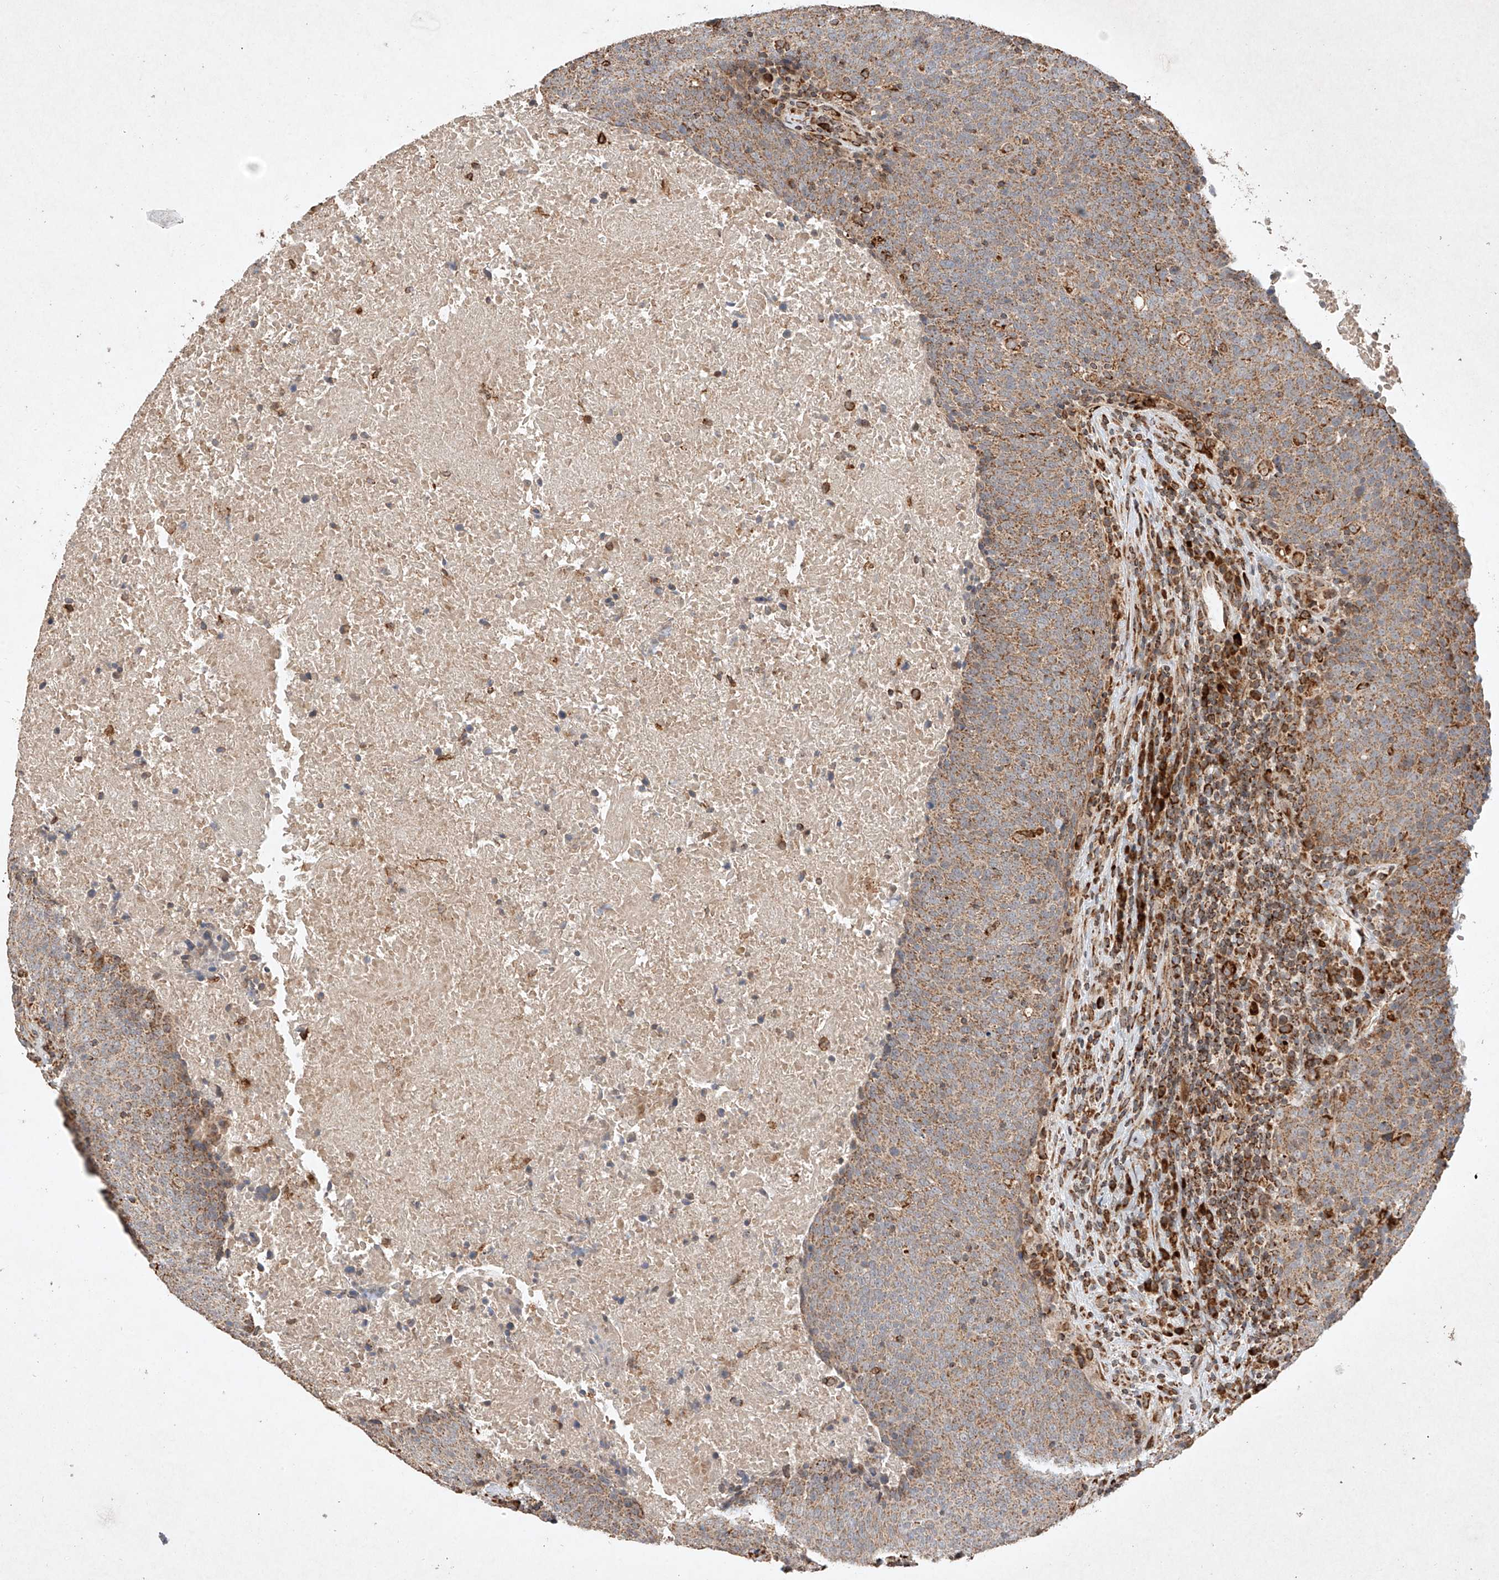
{"staining": {"intensity": "moderate", "quantity": ">75%", "location": "cytoplasmic/membranous"}, "tissue": "head and neck cancer", "cell_type": "Tumor cells", "image_type": "cancer", "snomed": [{"axis": "morphology", "description": "Squamous cell carcinoma, NOS"}, {"axis": "morphology", "description": "Squamous cell carcinoma, metastatic, NOS"}, {"axis": "topography", "description": "Lymph node"}, {"axis": "topography", "description": "Head-Neck"}], "caption": "Moderate cytoplasmic/membranous expression for a protein is seen in approximately >75% of tumor cells of head and neck squamous cell carcinoma using IHC.", "gene": "SEMA3B", "patient": {"sex": "male", "age": 62}}